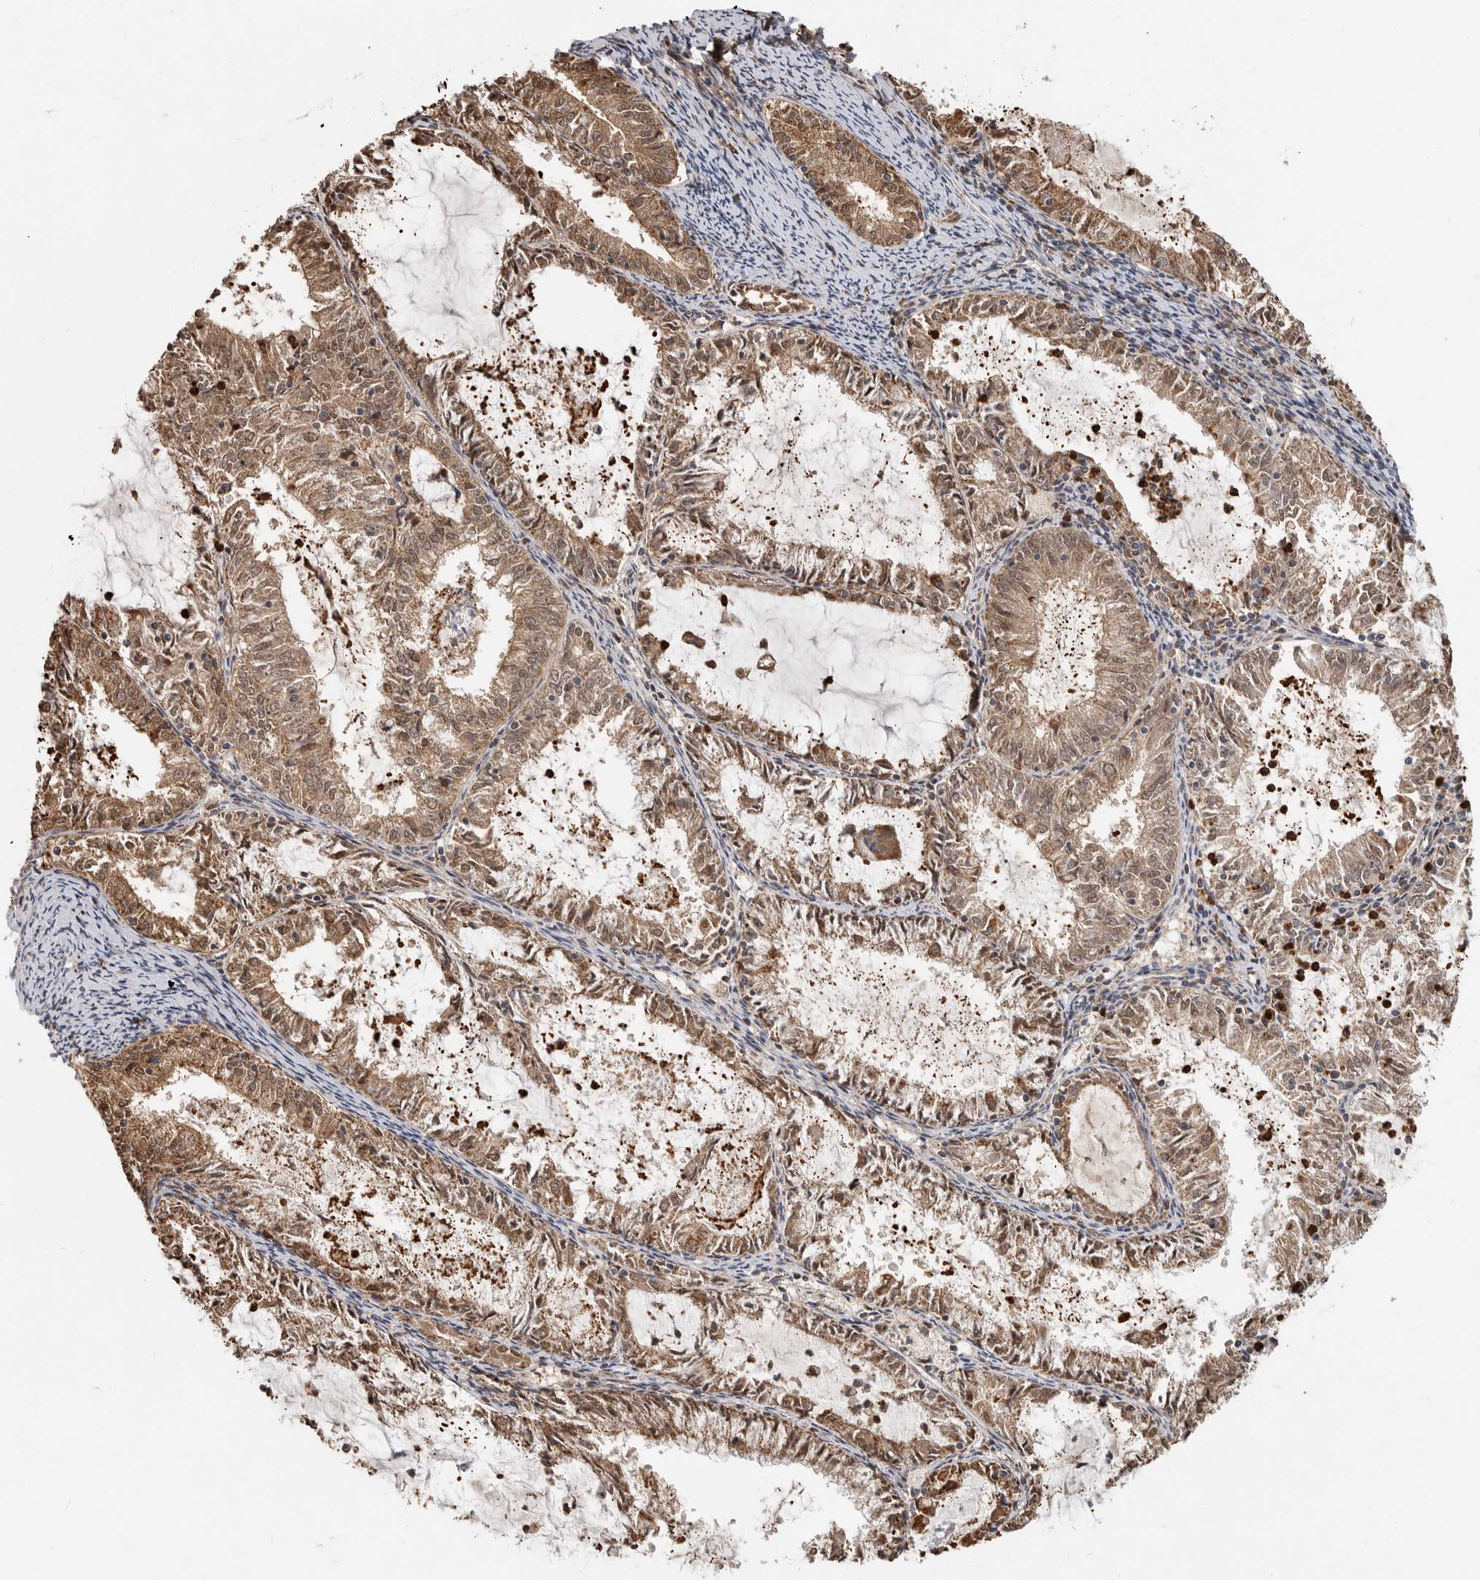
{"staining": {"intensity": "moderate", "quantity": ">75%", "location": "cytoplasmic/membranous"}, "tissue": "endometrial cancer", "cell_type": "Tumor cells", "image_type": "cancer", "snomed": [{"axis": "morphology", "description": "Adenocarcinoma, NOS"}, {"axis": "topography", "description": "Endometrium"}], "caption": "A brown stain labels moderate cytoplasmic/membranous positivity of a protein in adenocarcinoma (endometrial) tumor cells. Using DAB (brown) and hematoxylin (blue) stains, captured at high magnification using brightfield microscopy.", "gene": "GCNT2", "patient": {"sex": "female", "age": 57}}